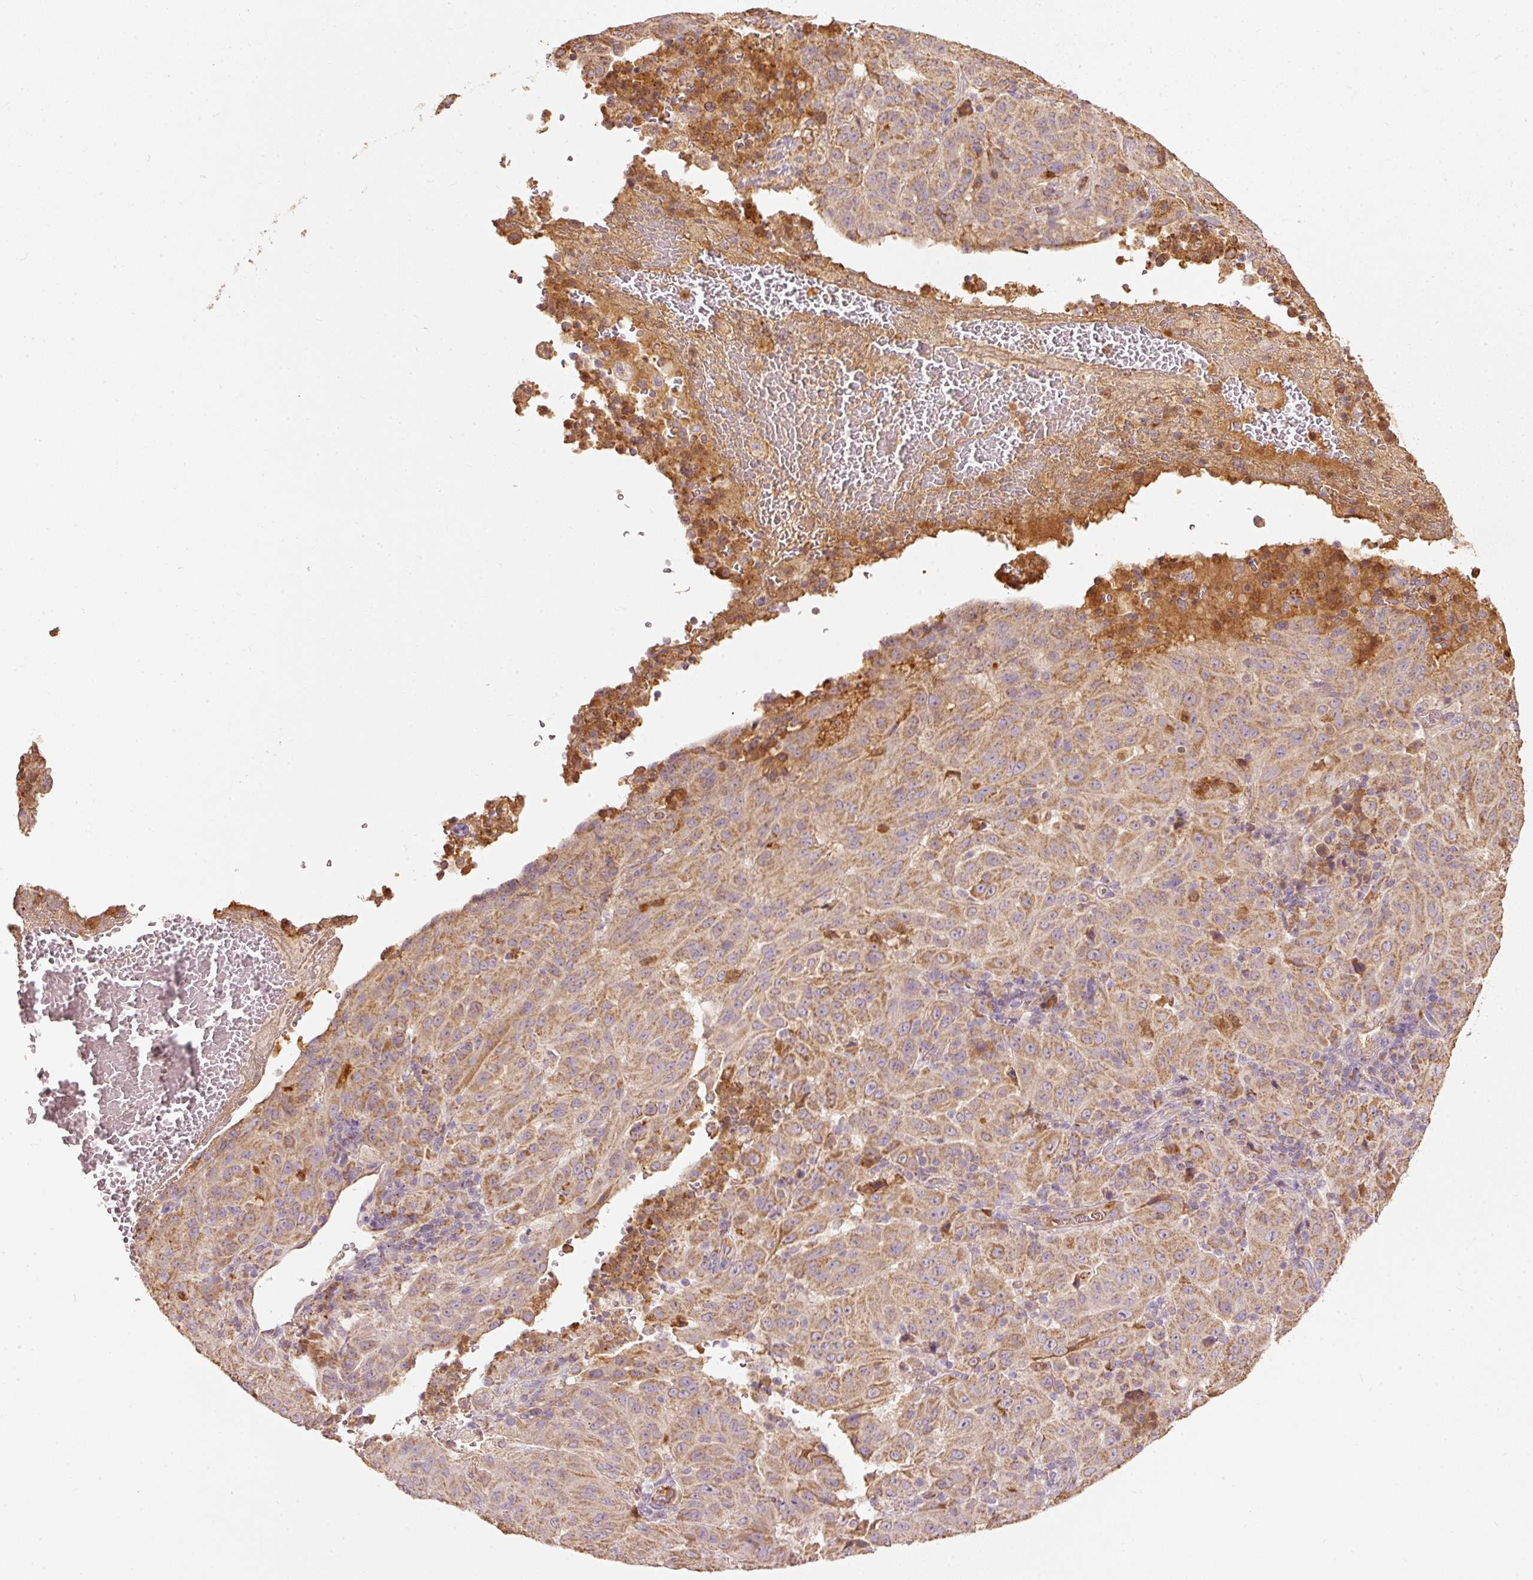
{"staining": {"intensity": "moderate", "quantity": ">75%", "location": "cytoplasmic/membranous"}, "tissue": "pancreatic cancer", "cell_type": "Tumor cells", "image_type": "cancer", "snomed": [{"axis": "morphology", "description": "Adenocarcinoma, NOS"}, {"axis": "topography", "description": "Pancreas"}], "caption": "A brown stain shows moderate cytoplasmic/membranous expression of a protein in human pancreatic cancer (adenocarcinoma) tumor cells.", "gene": "PSENEN", "patient": {"sex": "male", "age": 63}}